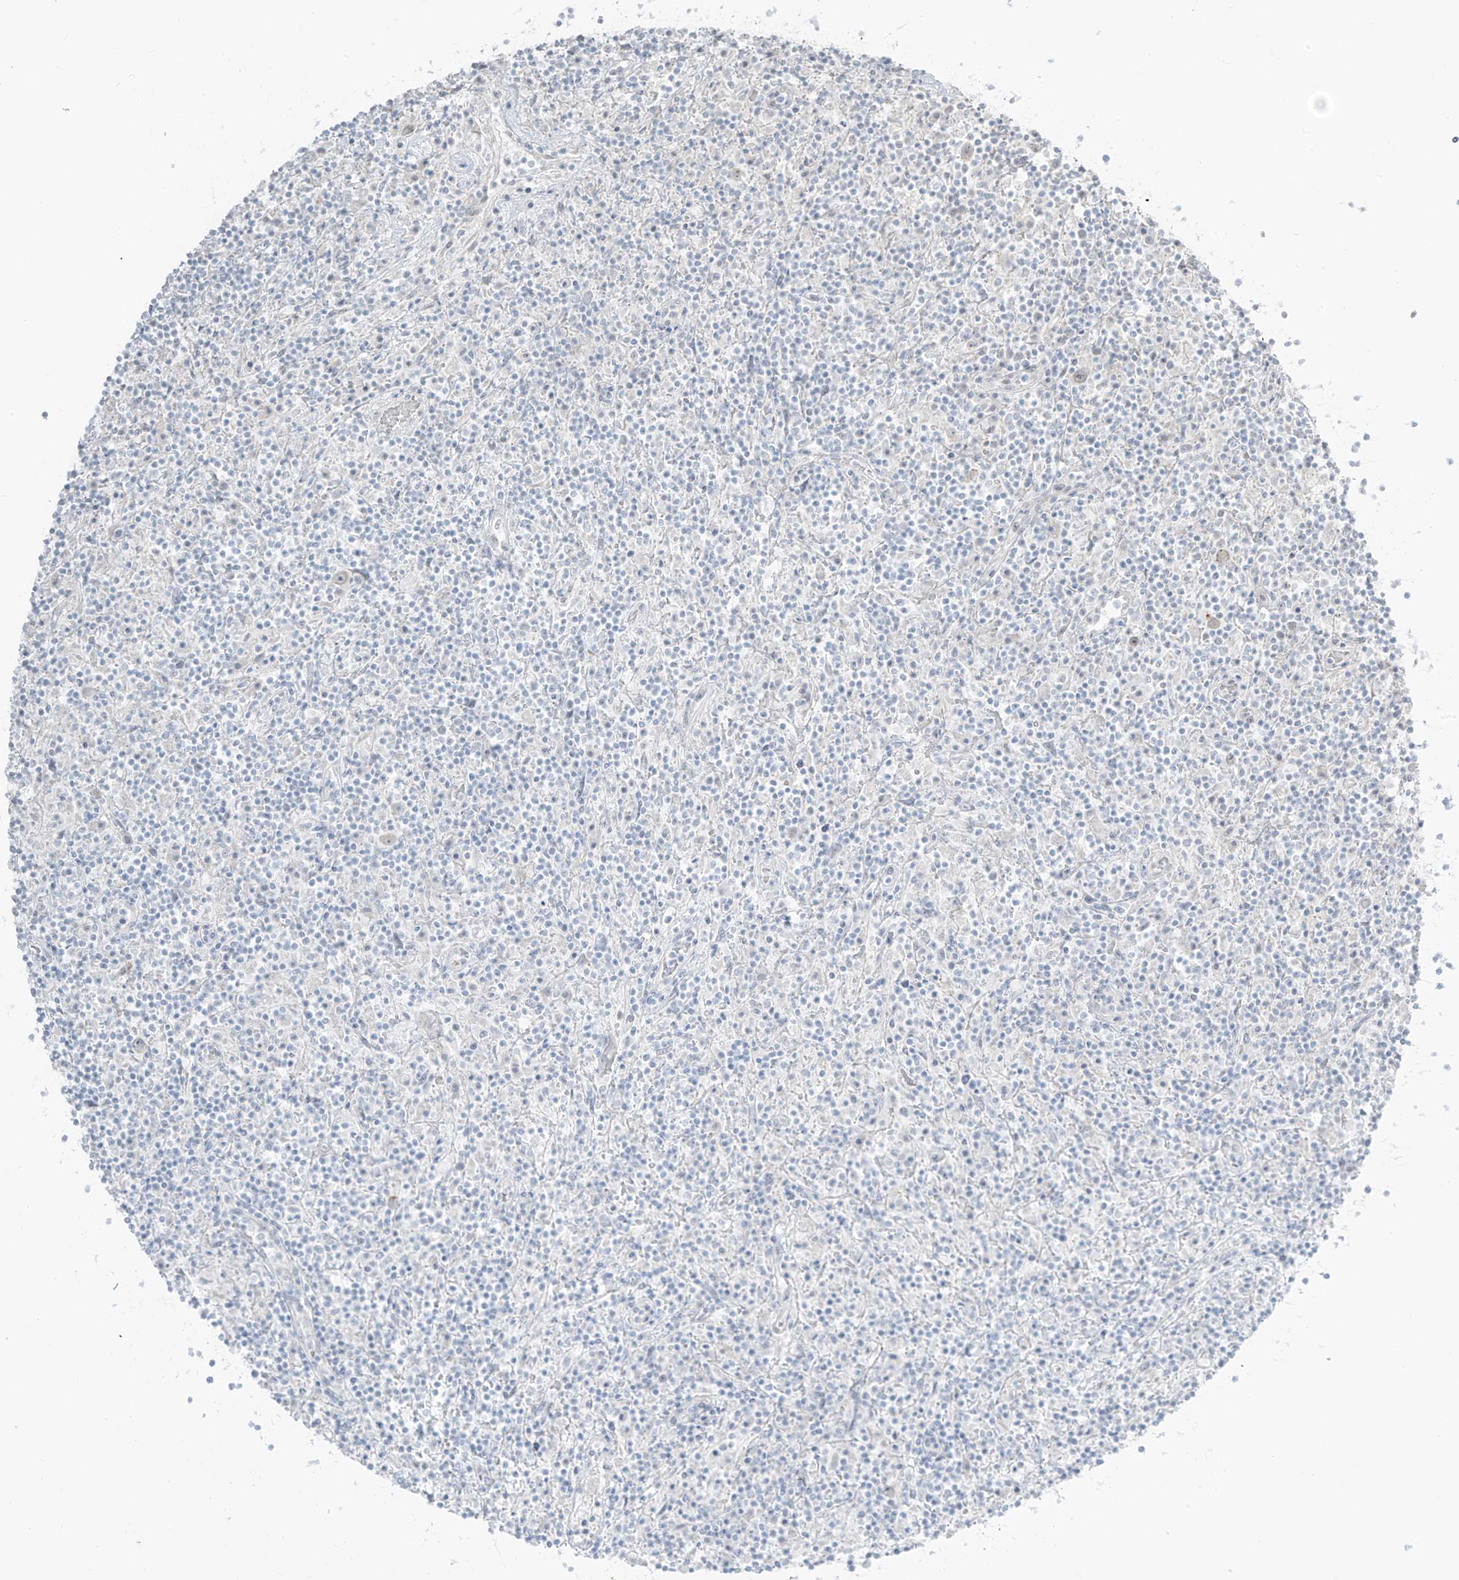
{"staining": {"intensity": "negative", "quantity": "none", "location": "none"}, "tissue": "lymphoma", "cell_type": "Tumor cells", "image_type": "cancer", "snomed": [{"axis": "morphology", "description": "Hodgkin's disease, NOS"}, {"axis": "topography", "description": "Lymph node"}], "caption": "Immunohistochemistry image of lymphoma stained for a protein (brown), which demonstrates no expression in tumor cells.", "gene": "PRDM6", "patient": {"sex": "male", "age": 70}}